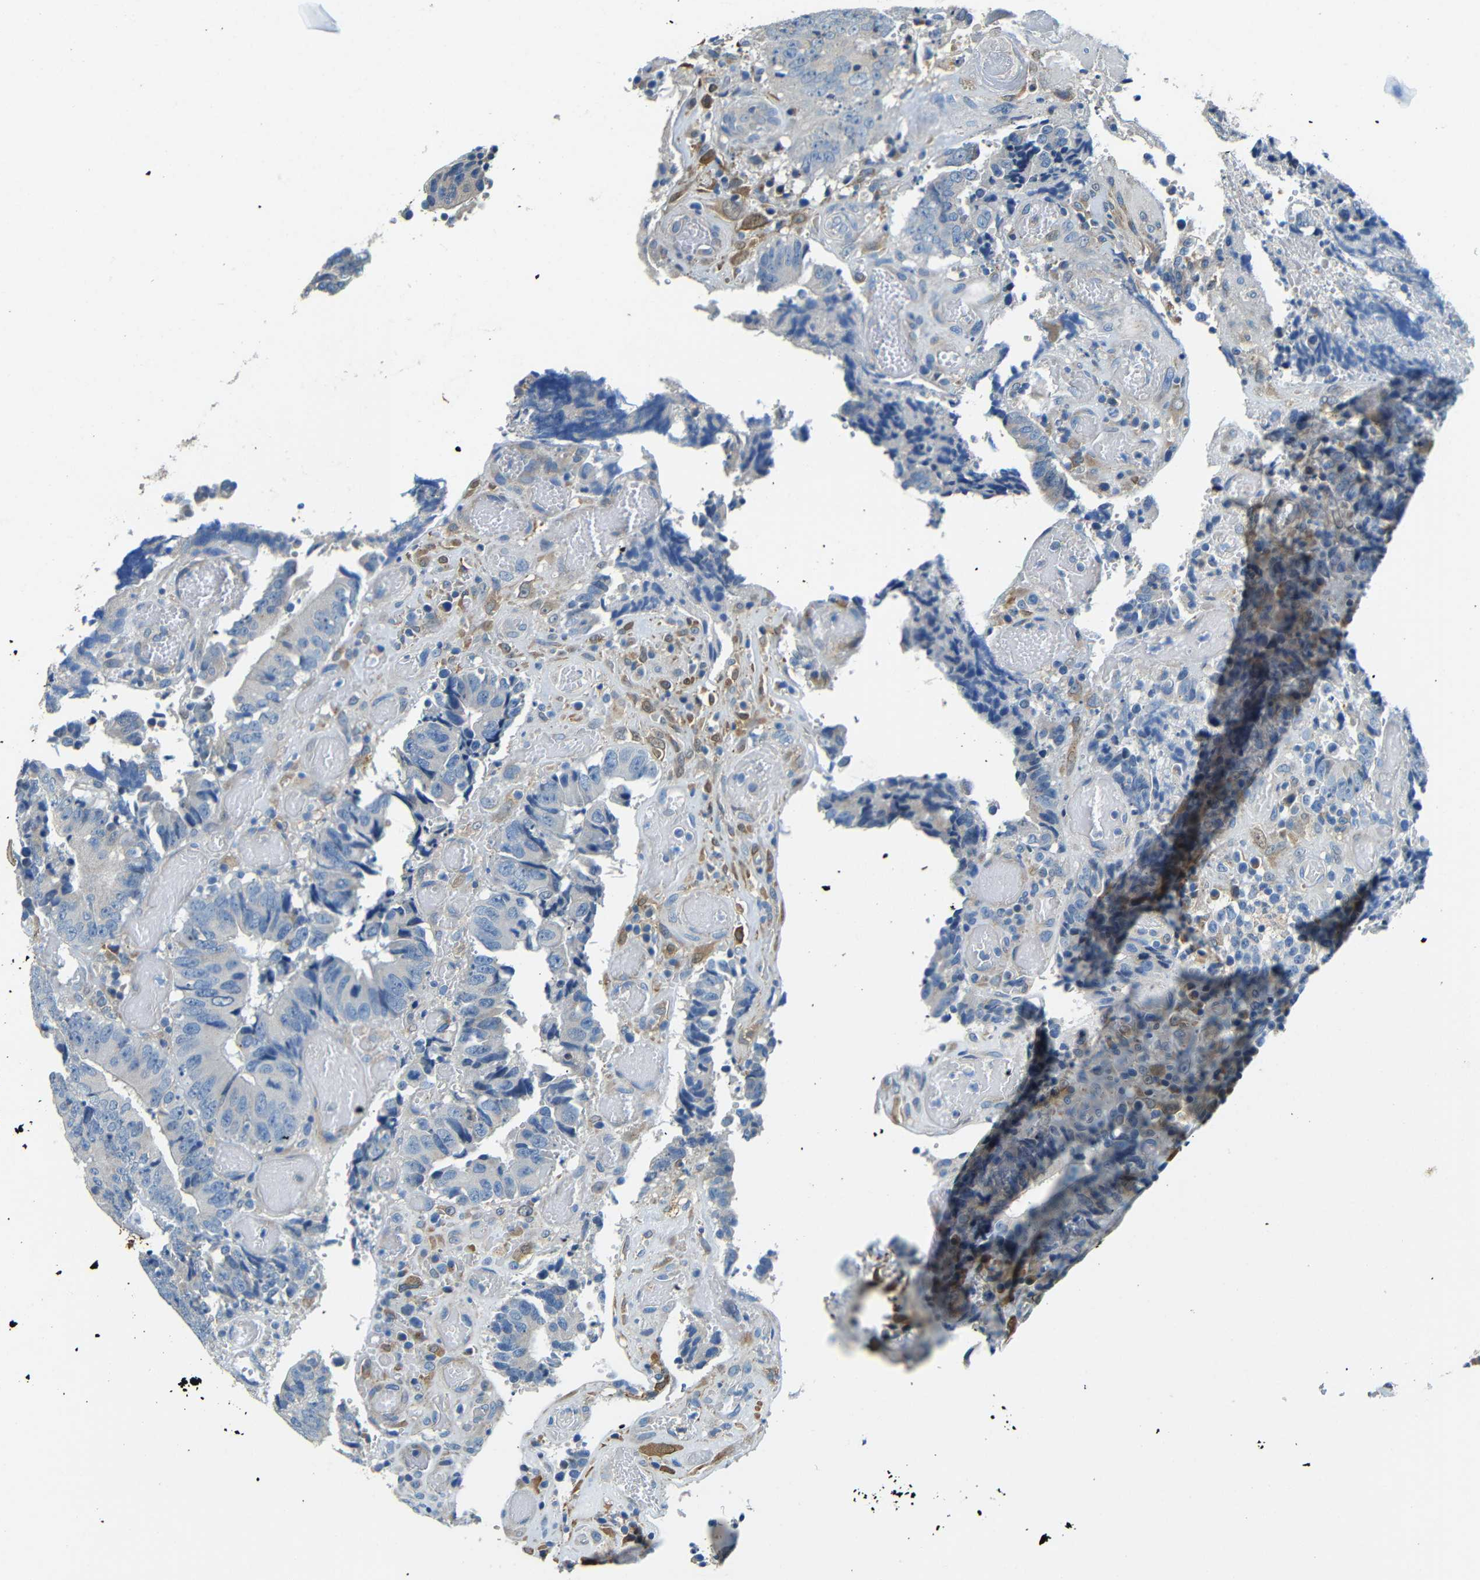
{"staining": {"intensity": "negative", "quantity": "none", "location": "none"}, "tissue": "colorectal cancer", "cell_type": "Tumor cells", "image_type": "cancer", "snomed": [{"axis": "morphology", "description": "Adenocarcinoma, NOS"}, {"axis": "topography", "description": "Rectum"}], "caption": "There is no significant staining in tumor cells of colorectal cancer.", "gene": "FMO5", "patient": {"sex": "male", "age": 72}}